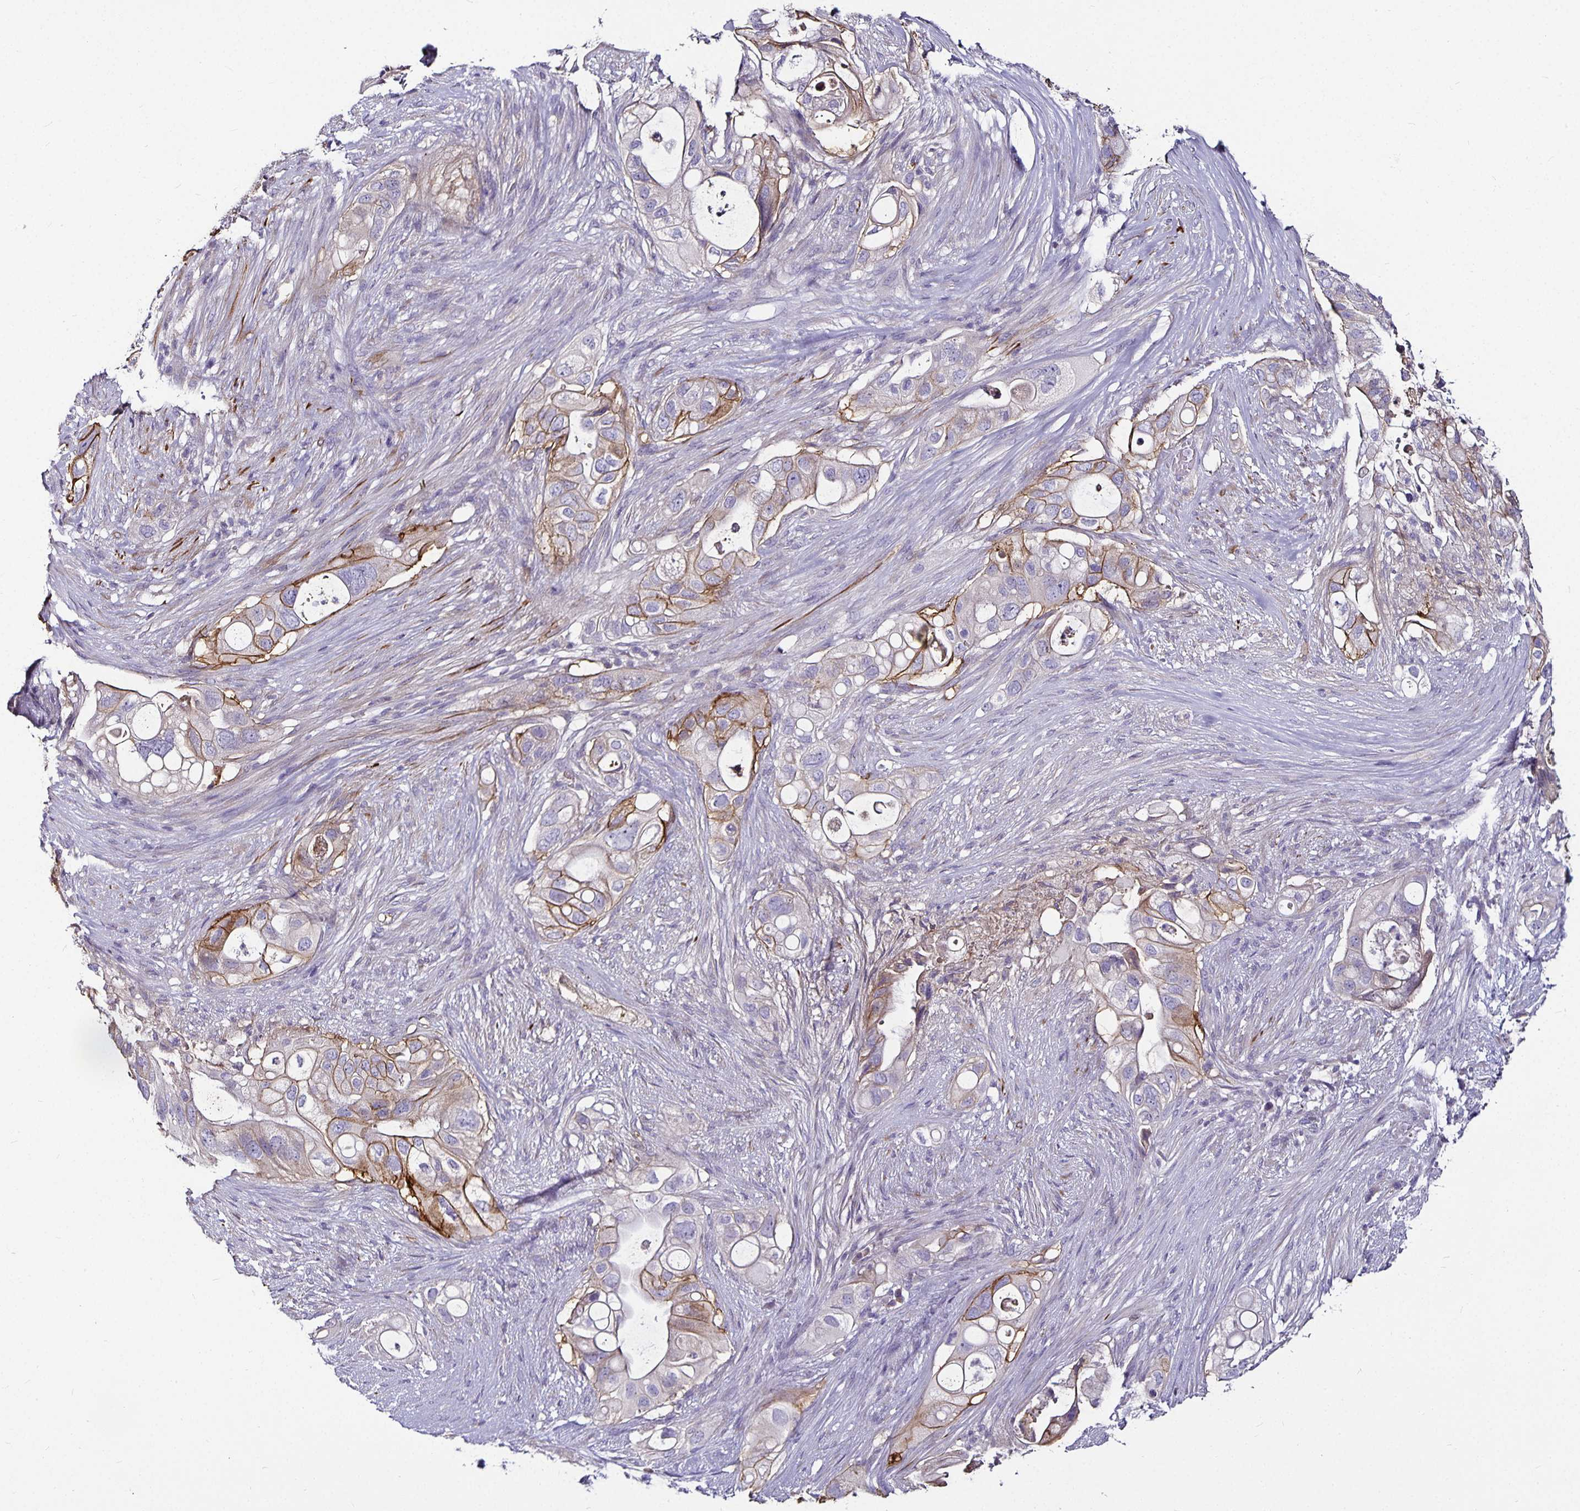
{"staining": {"intensity": "moderate", "quantity": "<25%", "location": "cytoplasmic/membranous"}, "tissue": "pancreatic cancer", "cell_type": "Tumor cells", "image_type": "cancer", "snomed": [{"axis": "morphology", "description": "Adenocarcinoma, NOS"}, {"axis": "topography", "description": "Pancreas"}], "caption": "Immunohistochemical staining of pancreatic adenocarcinoma demonstrates moderate cytoplasmic/membranous protein expression in approximately <25% of tumor cells.", "gene": "CA12", "patient": {"sex": "female", "age": 72}}